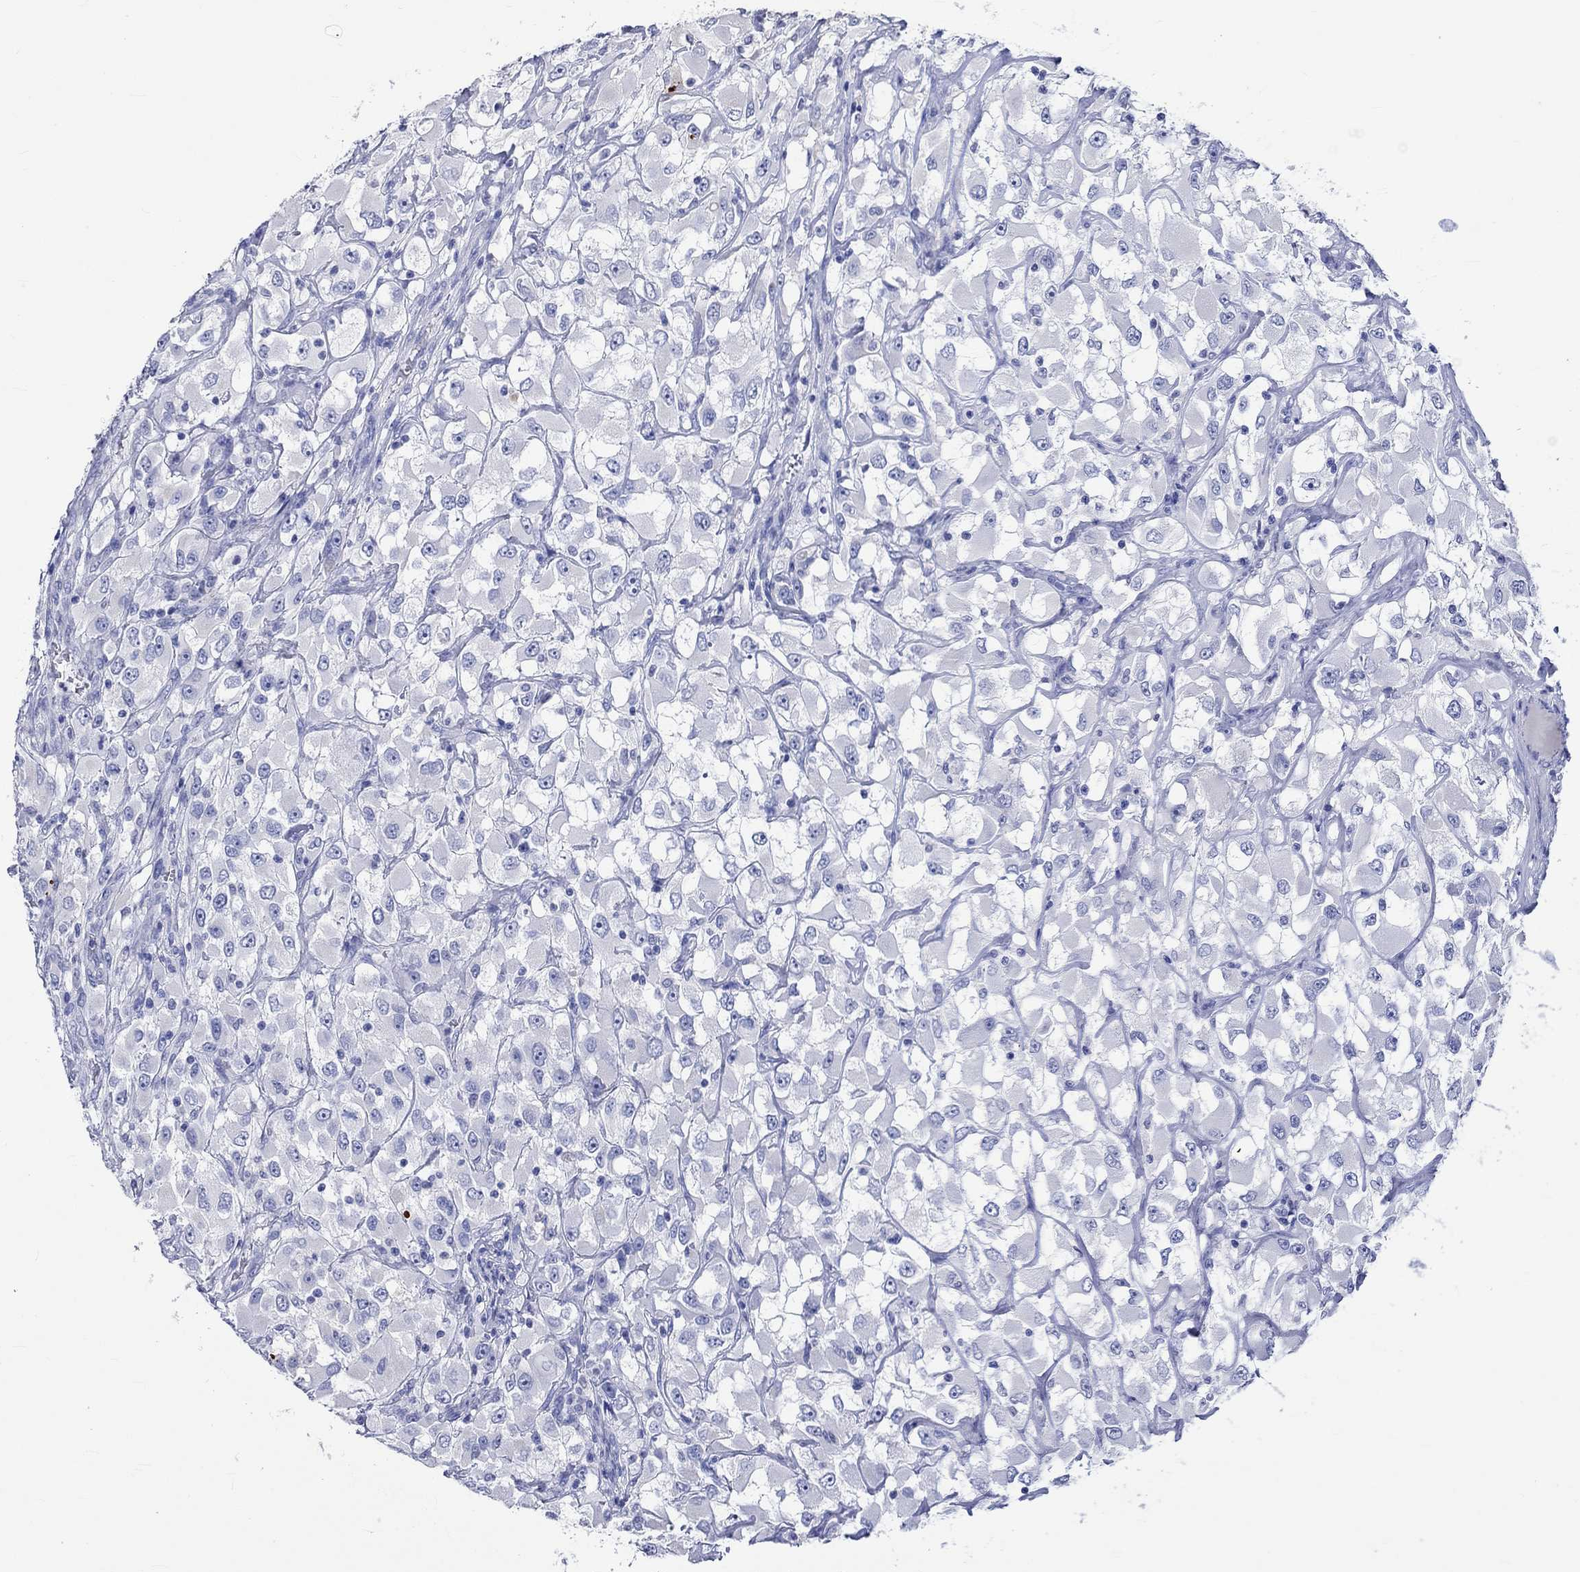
{"staining": {"intensity": "negative", "quantity": "none", "location": "none"}, "tissue": "renal cancer", "cell_type": "Tumor cells", "image_type": "cancer", "snomed": [{"axis": "morphology", "description": "Adenocarcinoma, NOS"}, {"axis": "topography", "description": "Kidney"}], "caption": "Image shows no protein expression in tumor cells of renal cancer (adenocarcinoma) tissue.", "gene": "KLHL35", "patient": {"sex": "female", "age": 52}}